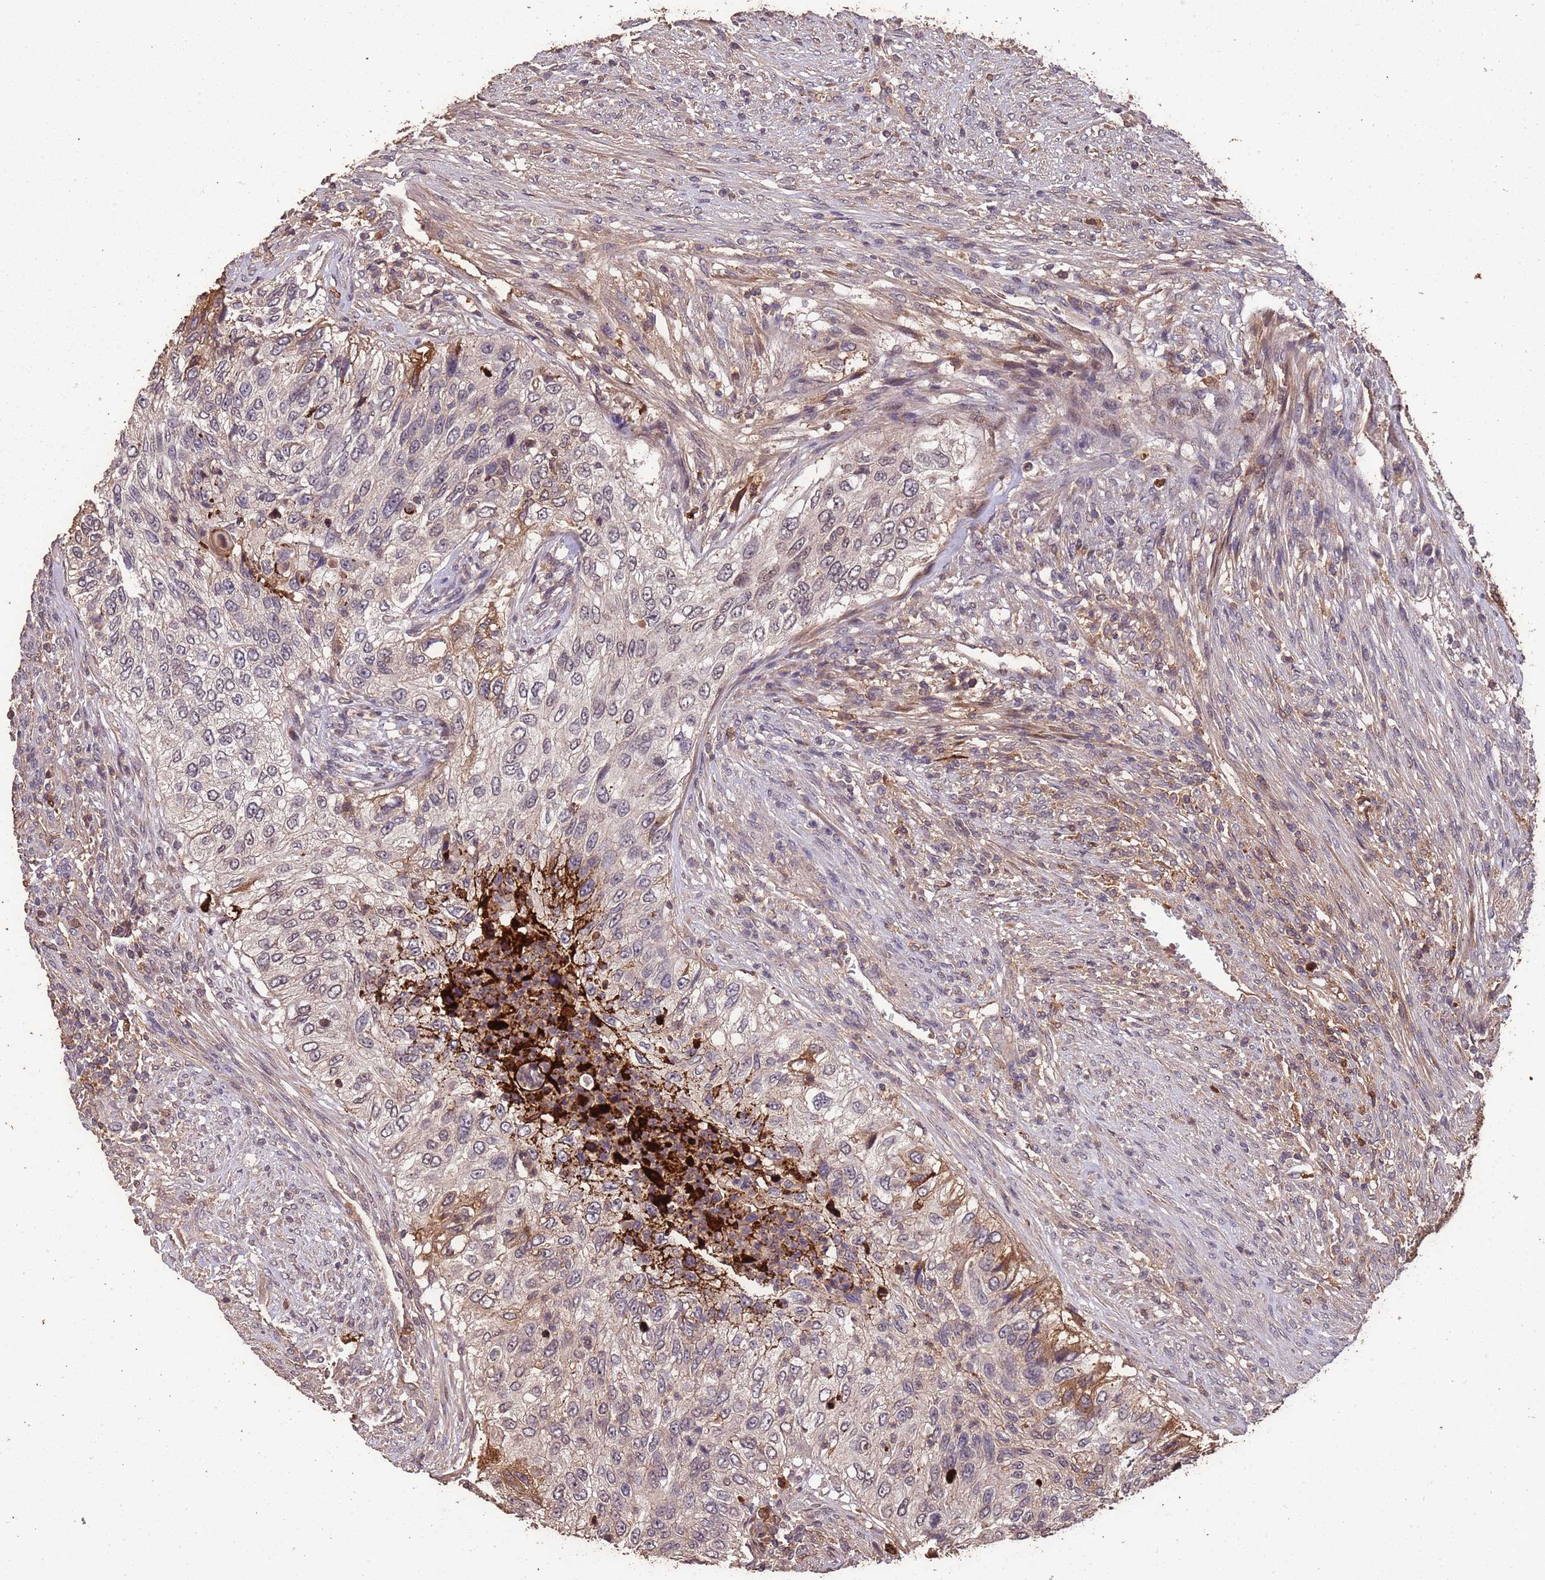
{"staining": {"intensity": "moderate", "quantity": "<25%", "location": "cytoplasmic/membranous"}, "tissue": "urothelial cancer", "cell_type": "Tumor cells", "image_type": "cancer", "snomed": [{"axis": "morphology", "description": "Urothelial carcinoma, High grade"}, {"axis": "topography", "description": "Urinary bladder"}], "caption": "High-magnification brightfield microscopy of urothelial carcinoma (high-grade) stained with DAB (3,3'-diaminobenzidine) (brown) and counterstained with hematoxylin (blue). tumor cells exhibit moderate cytoplasmic/membranous expression is identified in approximately<25% of cells.", "gene": "CCDC184", "patient": {"sex": "female", "age": 60}}